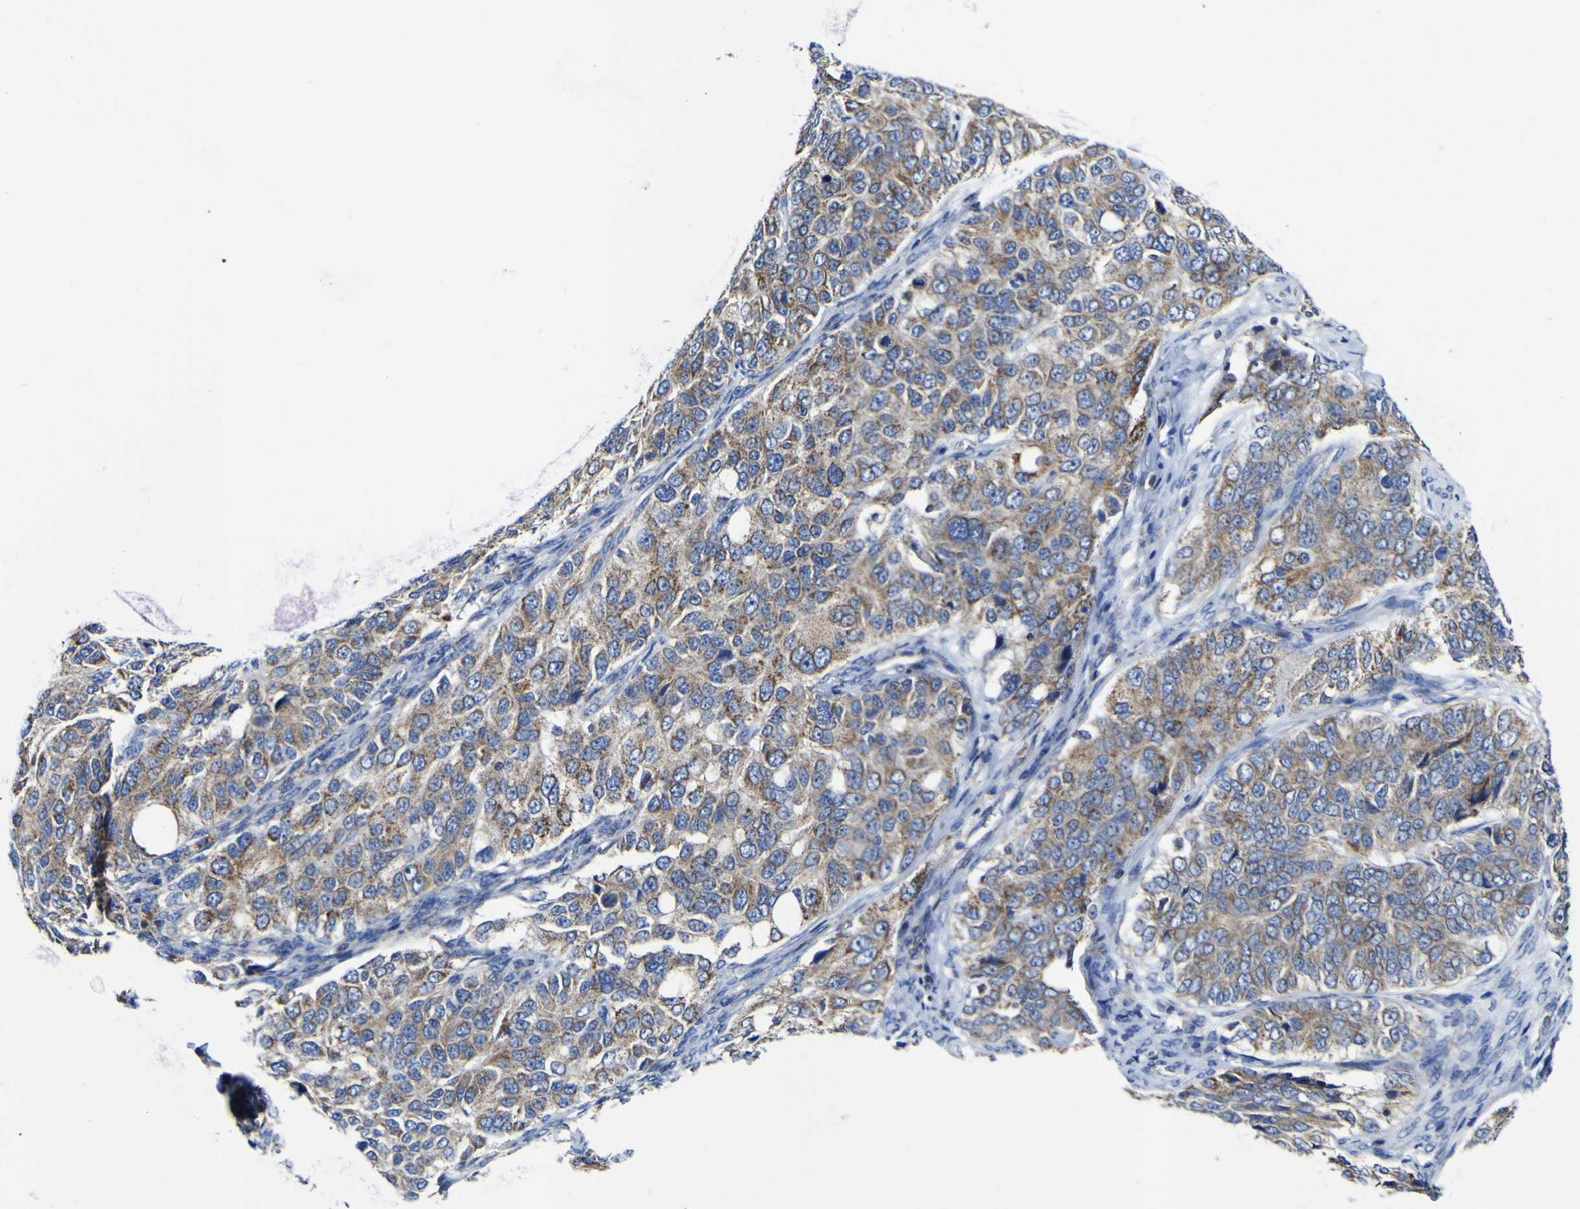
{"staining": {"intensity": "moderate", "quantity": ">75%", "location": "cytoplasmic/membranous"}, "tissue": "ovarian cancer", "cell_type": "Tumor cells", "image_type": "cancer", "snomed": [{"axis": "morphology", "description": "Carcinoma, endometroid"}, {"axis": "topography", "description": "Ovary"}], "caption": "A brown stain shows moderate cytoplasmic/membranous positivity of a protein in human ovarian cancer (endometroid carcinoma) tumor cells.", "gene": "CCDC90B", "patient": {"sex": "female", "age": 51}}